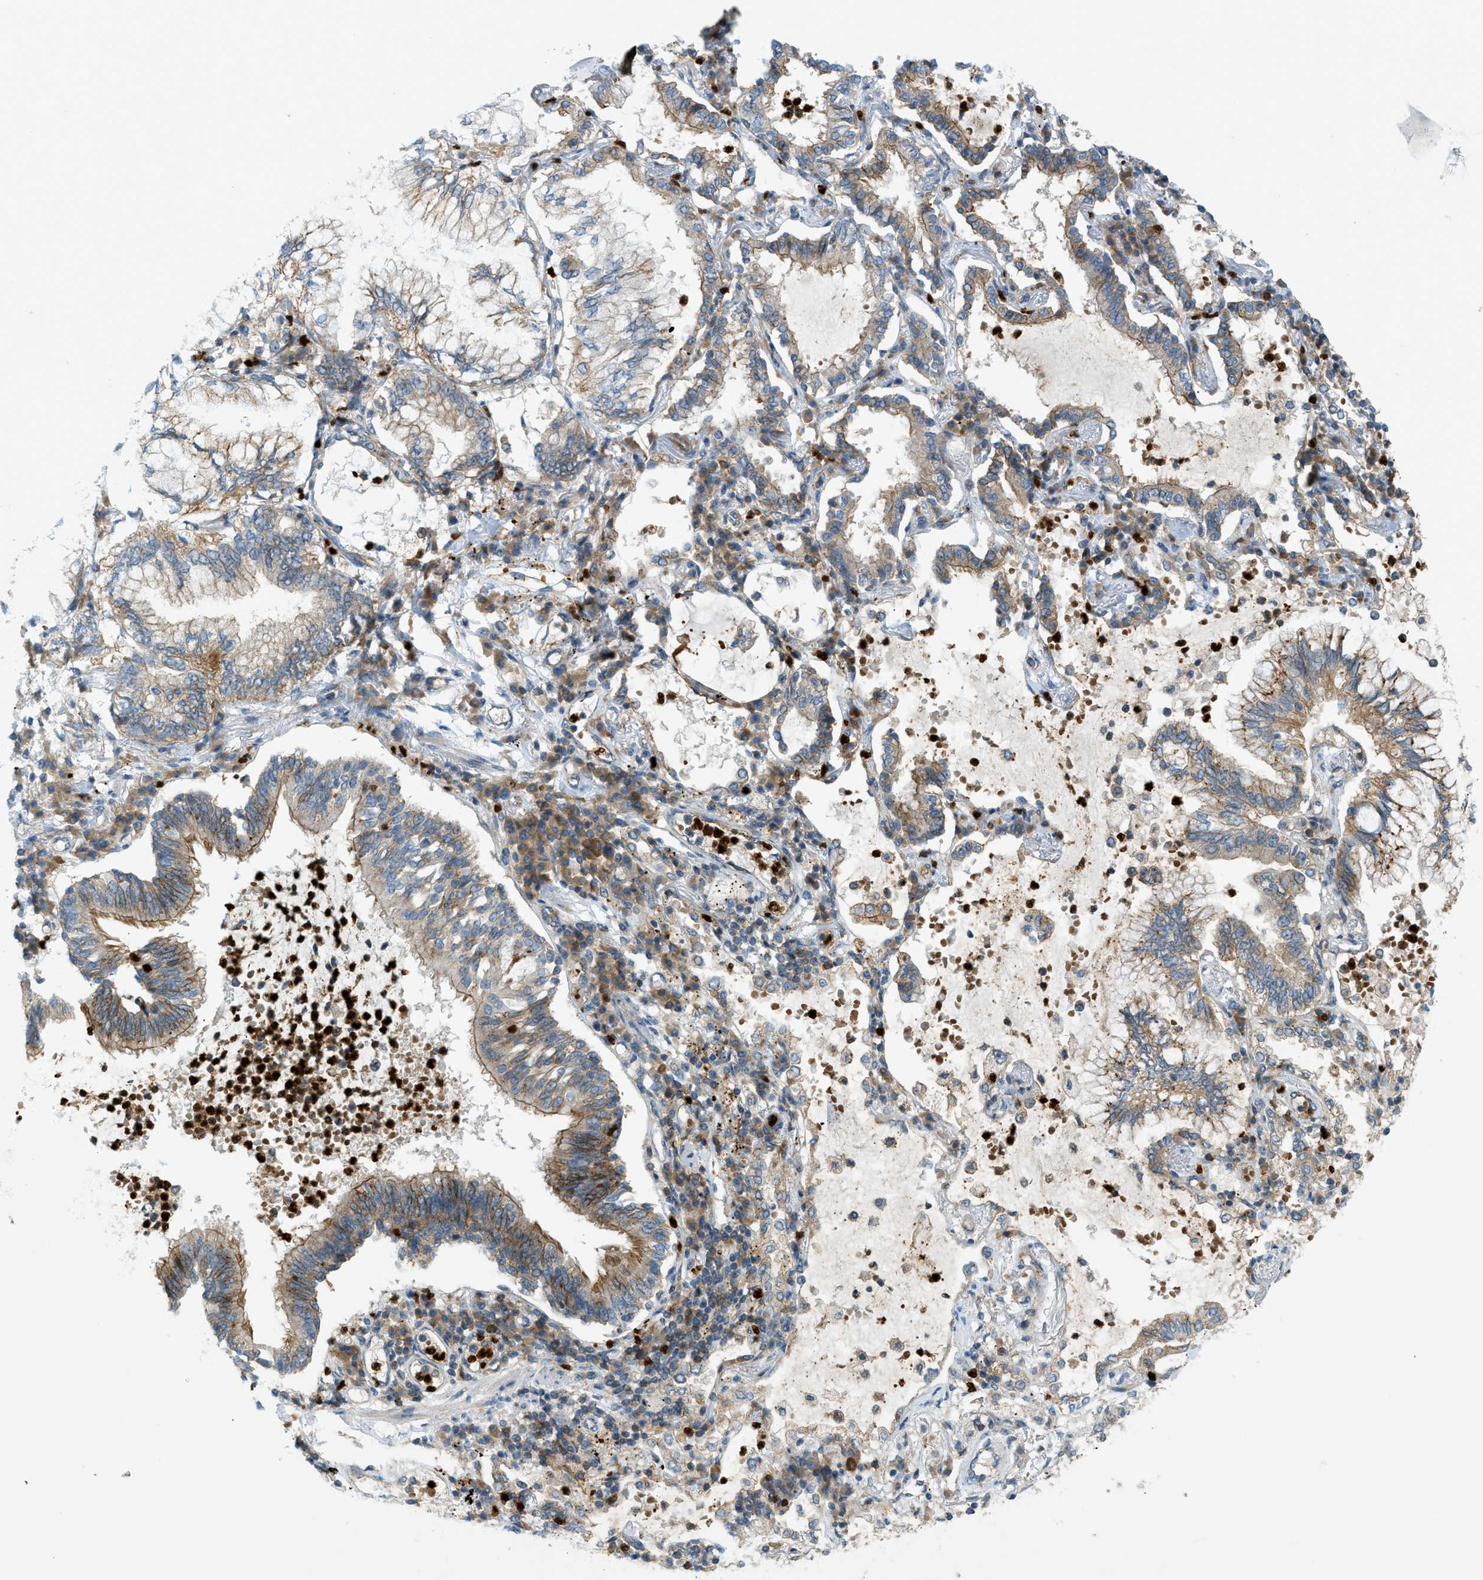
{"staining": {"intensity": "moderate", "quantity": "25%-75%", "location": "cytoplasmic/membranous"}, "tissue": "lung cancer", "cell_type": "Tumor cells", "image_type": "cancer", "snomed": [{"axis": "morphology", "description": "Normal tissue, NOS"}, {"axis": "morphology", "description": "Adenocarcinoma, NOS"}, {"axis": "topography", "description": "Bronchus"}, {"axis": "topography", "description": "Lung"}], "caption": "Brown immunohistochemical staining in human lung cancer (adenocarcinoma) displays moderate cytoplasmic/membranous staining in about 25%-75% of tumor cells.", "gene": "GRK6", "patient": {"sex": "female", "age": 70}}